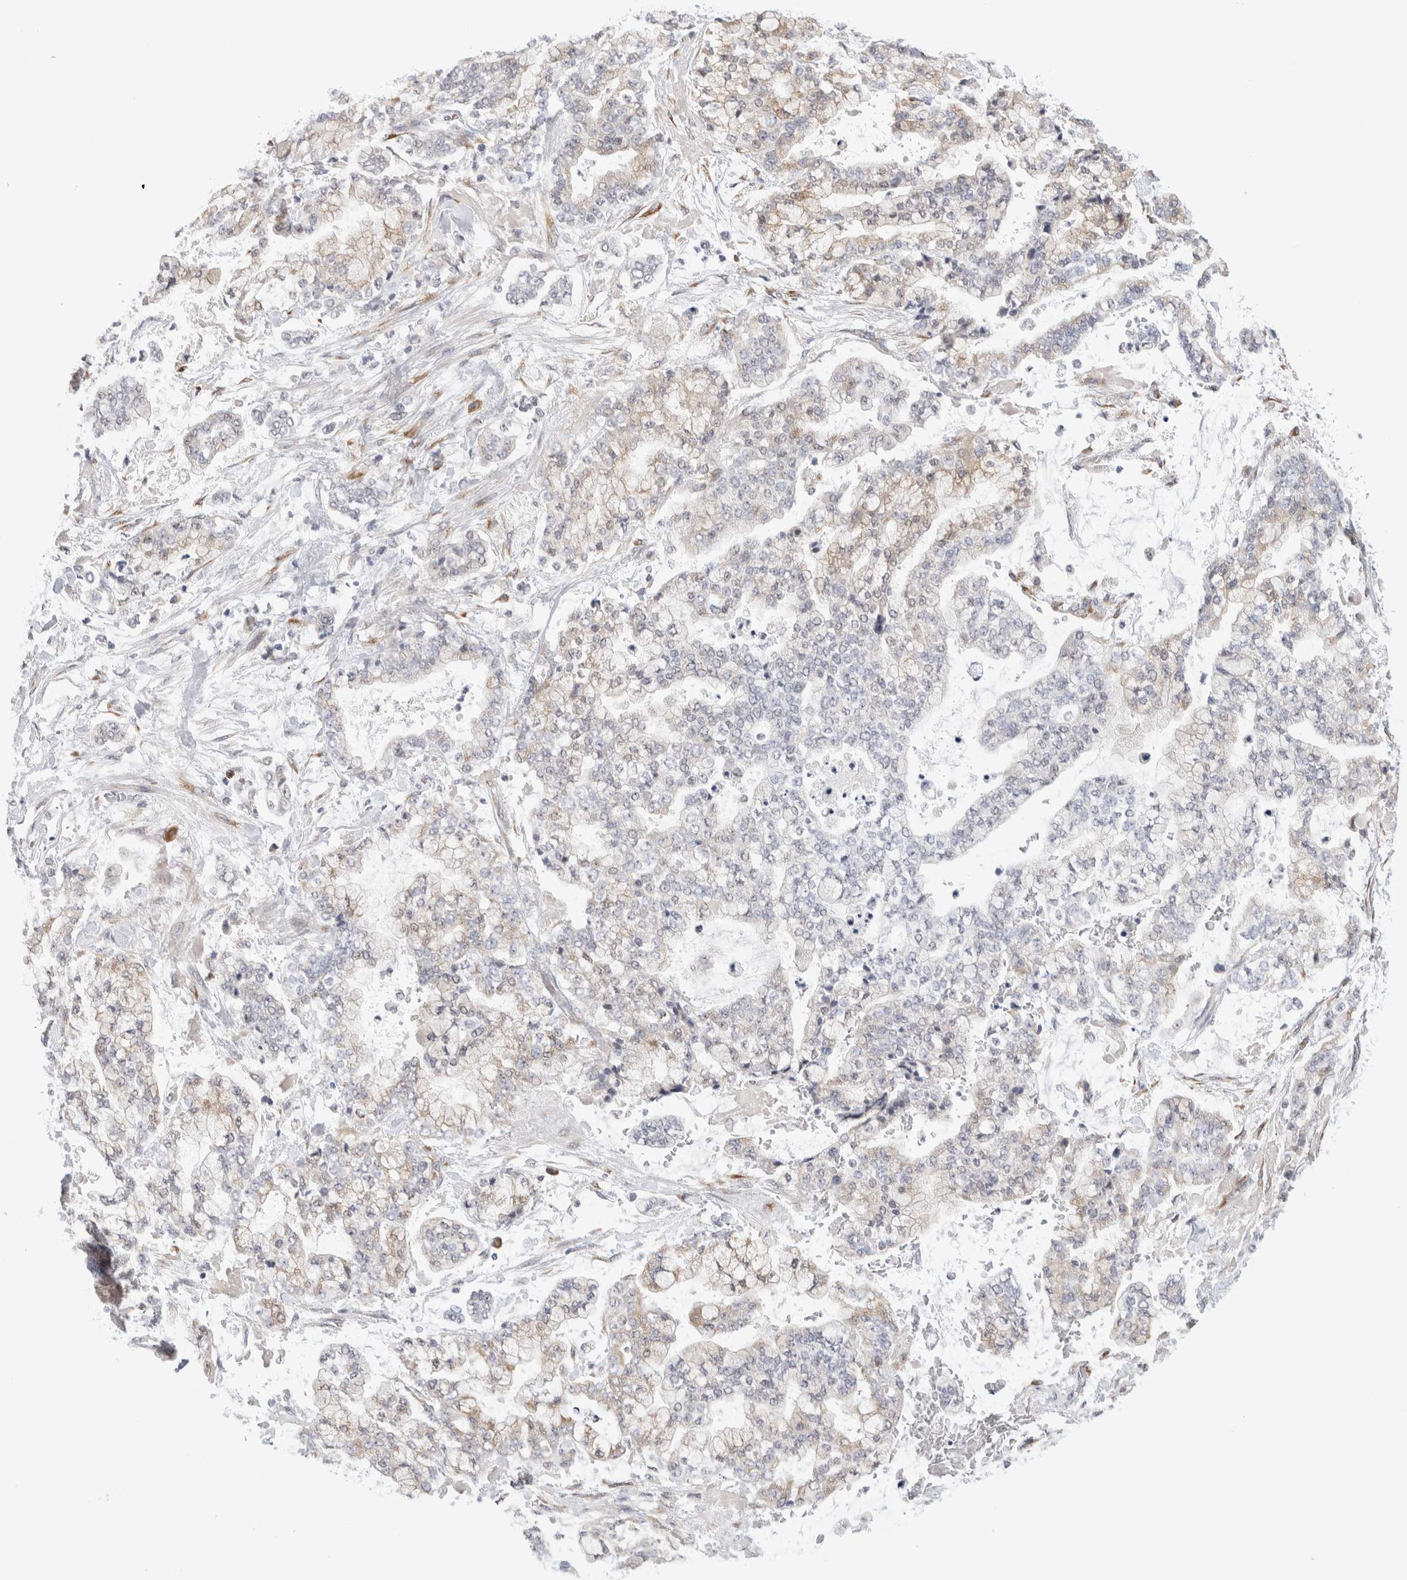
{"staining": {"intensity": "moderate", "quantity": "25%-75%", "location": "cytoplasmic/membranous"}, "tissue": "stomach cancer", "cell_type": "Tumor cells", "image_type": "cancer", "snomed": [{"axis": "morphology", "description": "Normal tissue, NOS"}, {"axis": "morphology", "description": "Adenocarcinoma, NOS"}, {"axis": "topography", "description": "Stomach, upper"}, {"axis": "topography", "description": "Stomach"}], "caption": "Stomach adenocarcinoma stained with DAB (3,3'-diaminobenzidine) immunohistochemistry shows medium levels of moderate cytoplasmic/membranous expression in about 25%-75% of tumor cells. (Brightfield microscopy of DAB IHC at high magnification).", "gene": "HDLBP", "patient": {"sex": "male", "age": 76}}